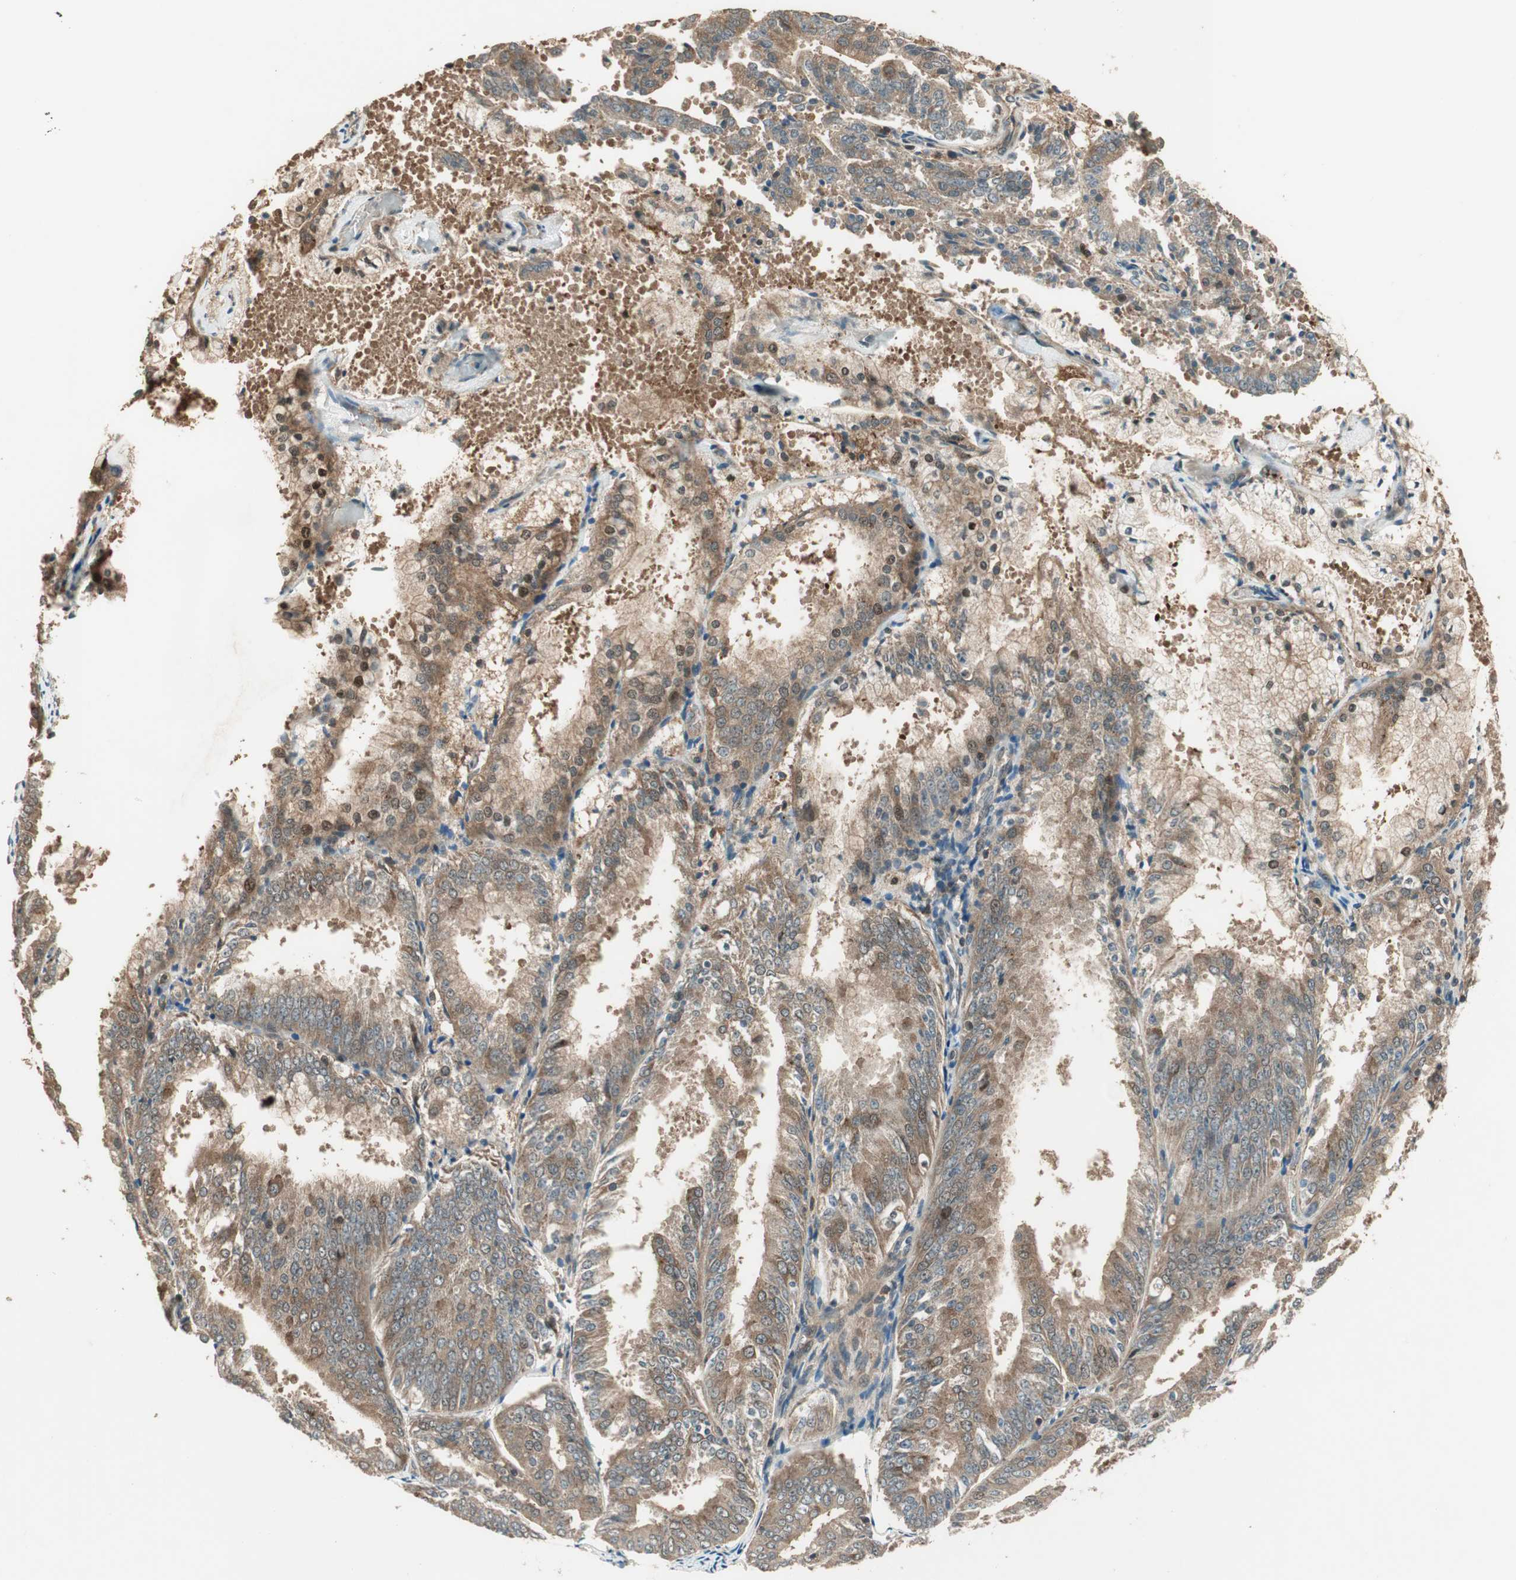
{"staining": {"intensity": "moderate", "quantity": ">75%", "location": "cytoplasmic/membranous"}, "tissue": "endometrial cancer", "cell_type": "Tumor cells", "image_type": "cancer", "snomed": [{"axis": "morphology", "description": "Adenocarcinoma, NOS"}, {"axis": "topography", "description": "Endometrium"}], "caption": "High-power microscopy captured an immunohistochemistry (IHC) image of endometrial cancer, revealing moderate cytoplasmic/membranous positivity in approximately >75% of tumor cells. (Brightfield microscopy of DAB IHC at high magnification).", "gene": "CNOT4", "patient": {"sex": "female", "age": 63}}